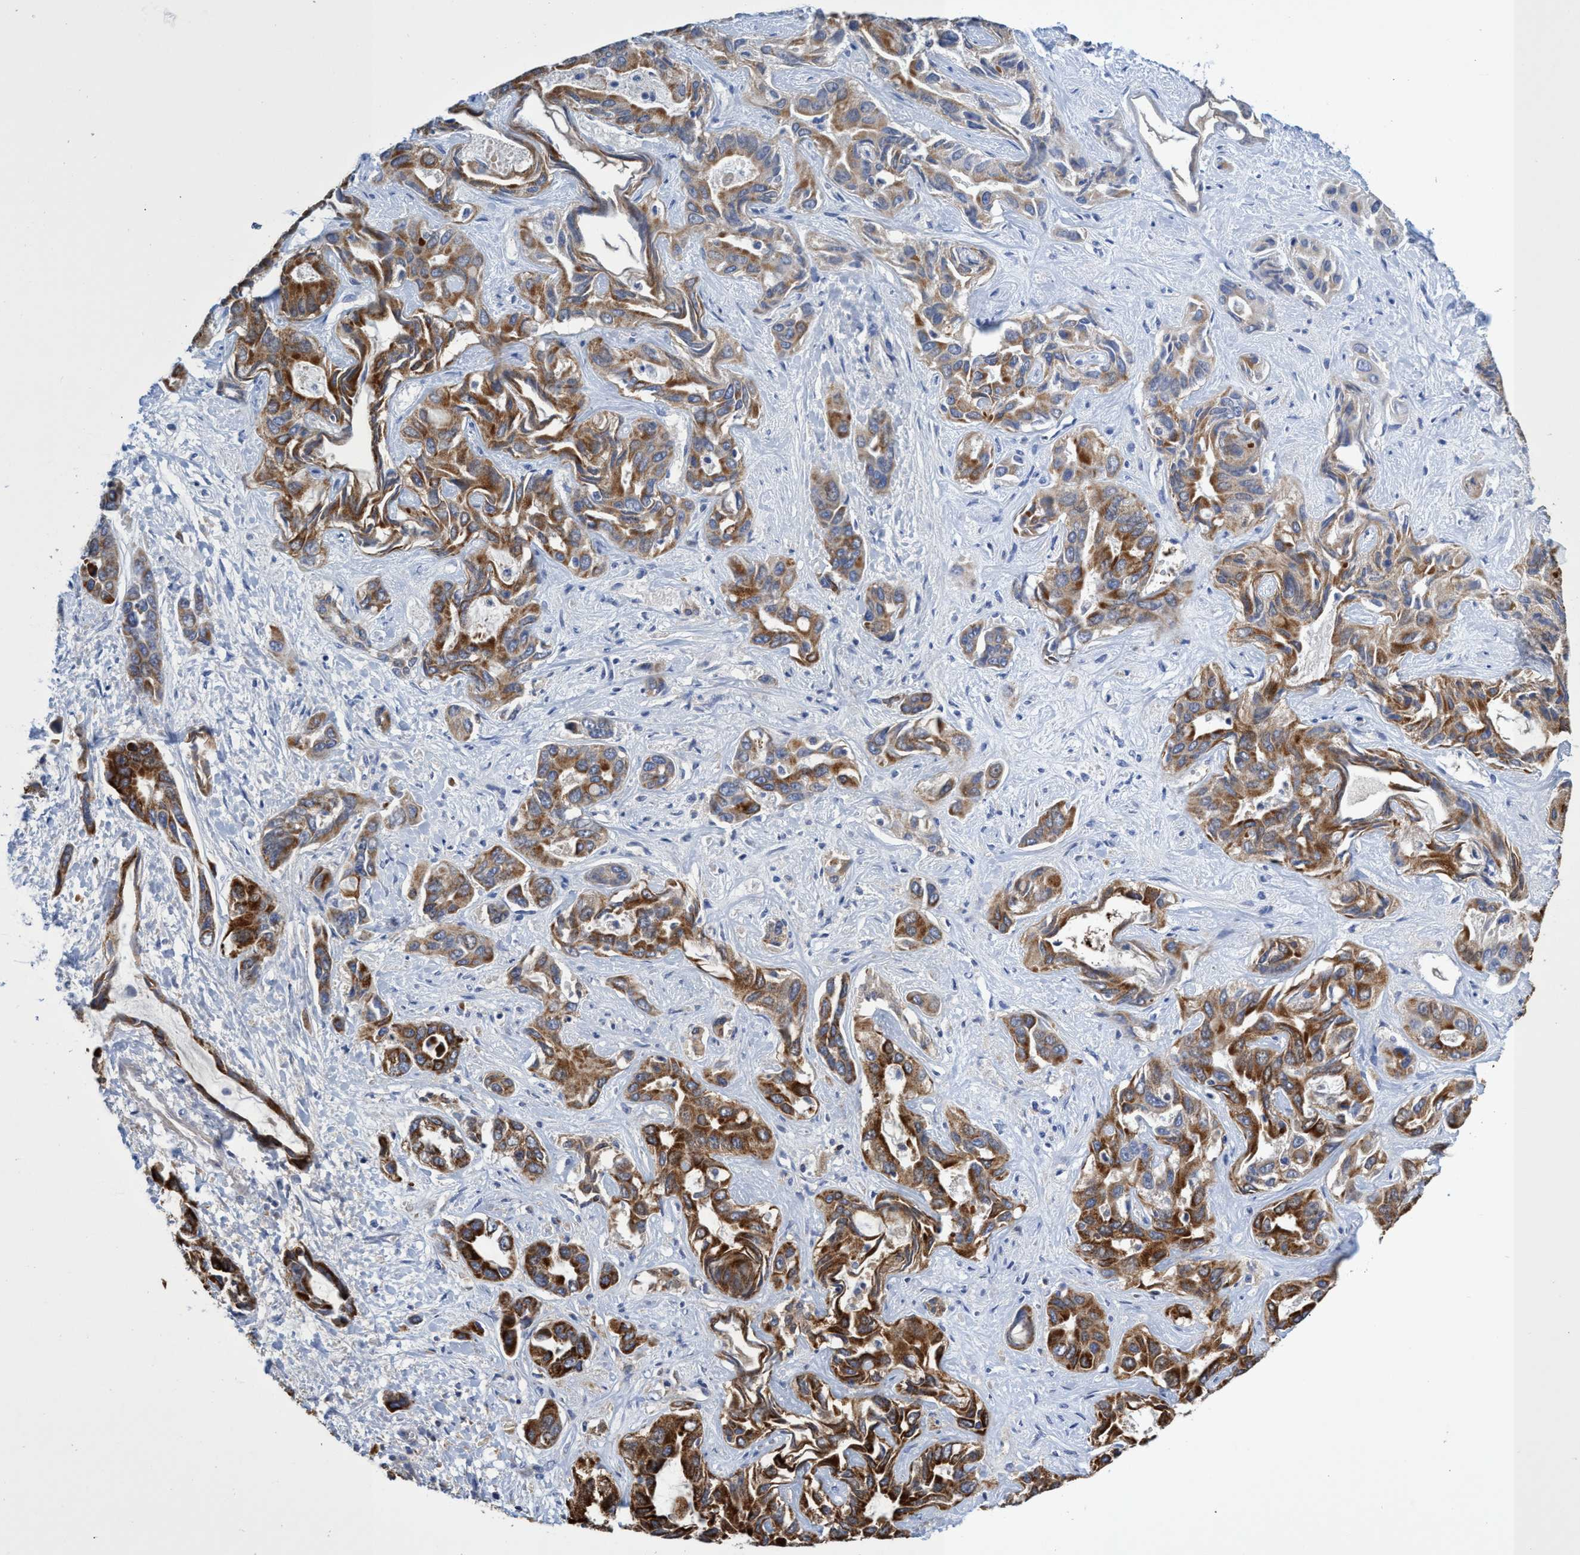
{"staining": {"intensity": "strong", "quantity": ">75%", "location": "cytoplasmic/membranous"}, "tissue": "liver cancer", "cell_type": "Tumor cells", "image_type": "cancer", "snomed": [{"axis": "morphology", "description": "Cholangiocarcinoma"}, {"axis": "topography", "description": "Liver"}], "caption": "Brown immunohistochemical staining in cholangiocarcinoma (liver) exhibits strong cytoplasmic/membranous staining in approximately >75% of tumor cells.", "gene": "CRYZ", "patient": {"sex": "female", "age": 52}}